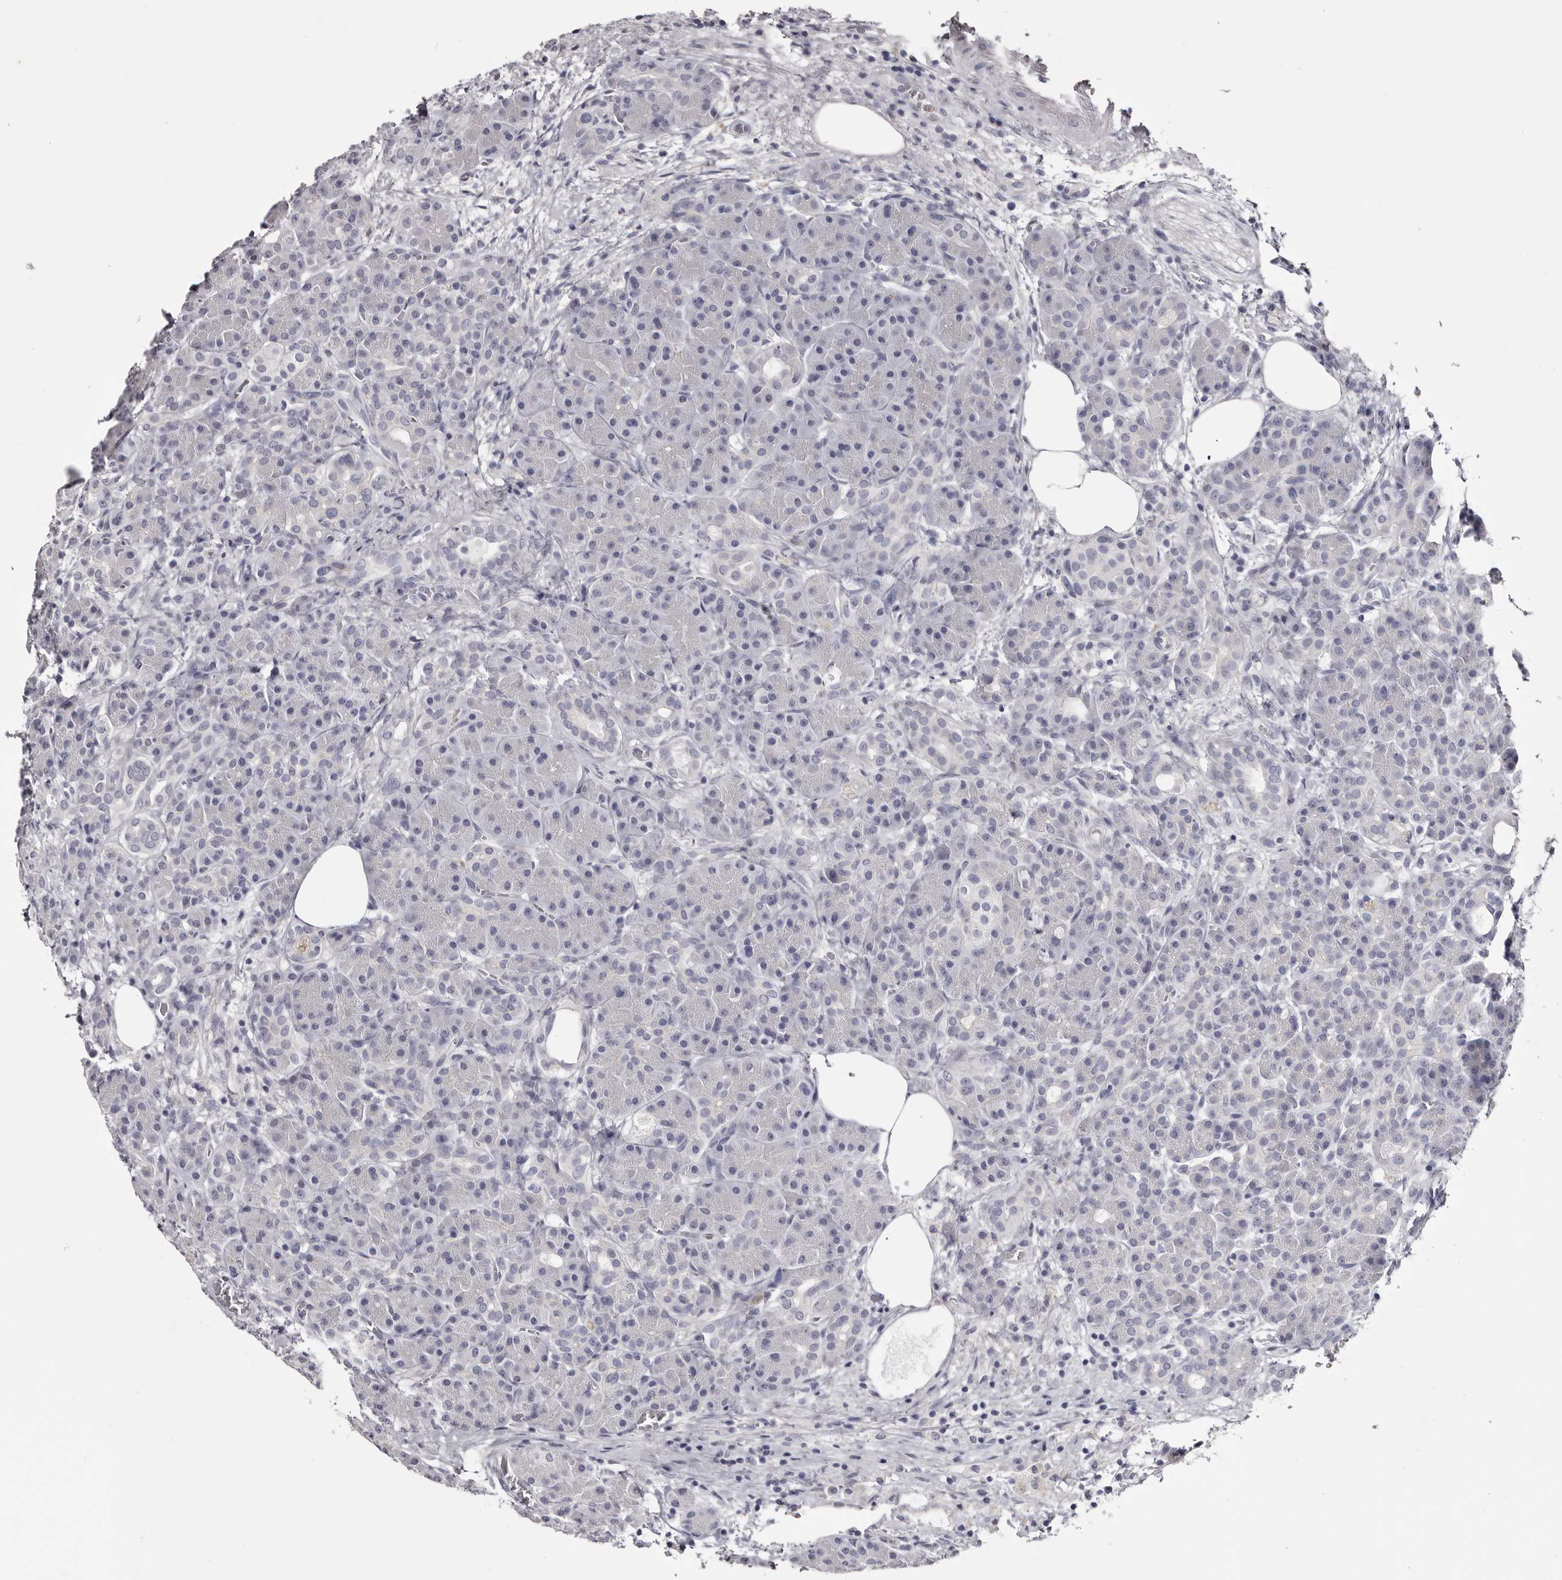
{"staining": {"intensity": "negative", "quantity": "none", "location": "none"}, "tissue": "pancreas", "cell_type": "Exocrine glandular cells", "image_type": "normal", "snomed": [{"axis": "morphology", "description": "Normal tissue, NOS"}, {"axis": "topography", "description": "Pancreas"}], "caption": "A high-resolution image shows immunohistochemistry staining of benign pancreas, which reveals no significant expression in exocrine glandular cells. The staining is performed using DAB brown chromogen with nuclei counter-stained in using hematoxylin.", "gene": "CA6", "patient": {"sex": "male", "age": 63}}